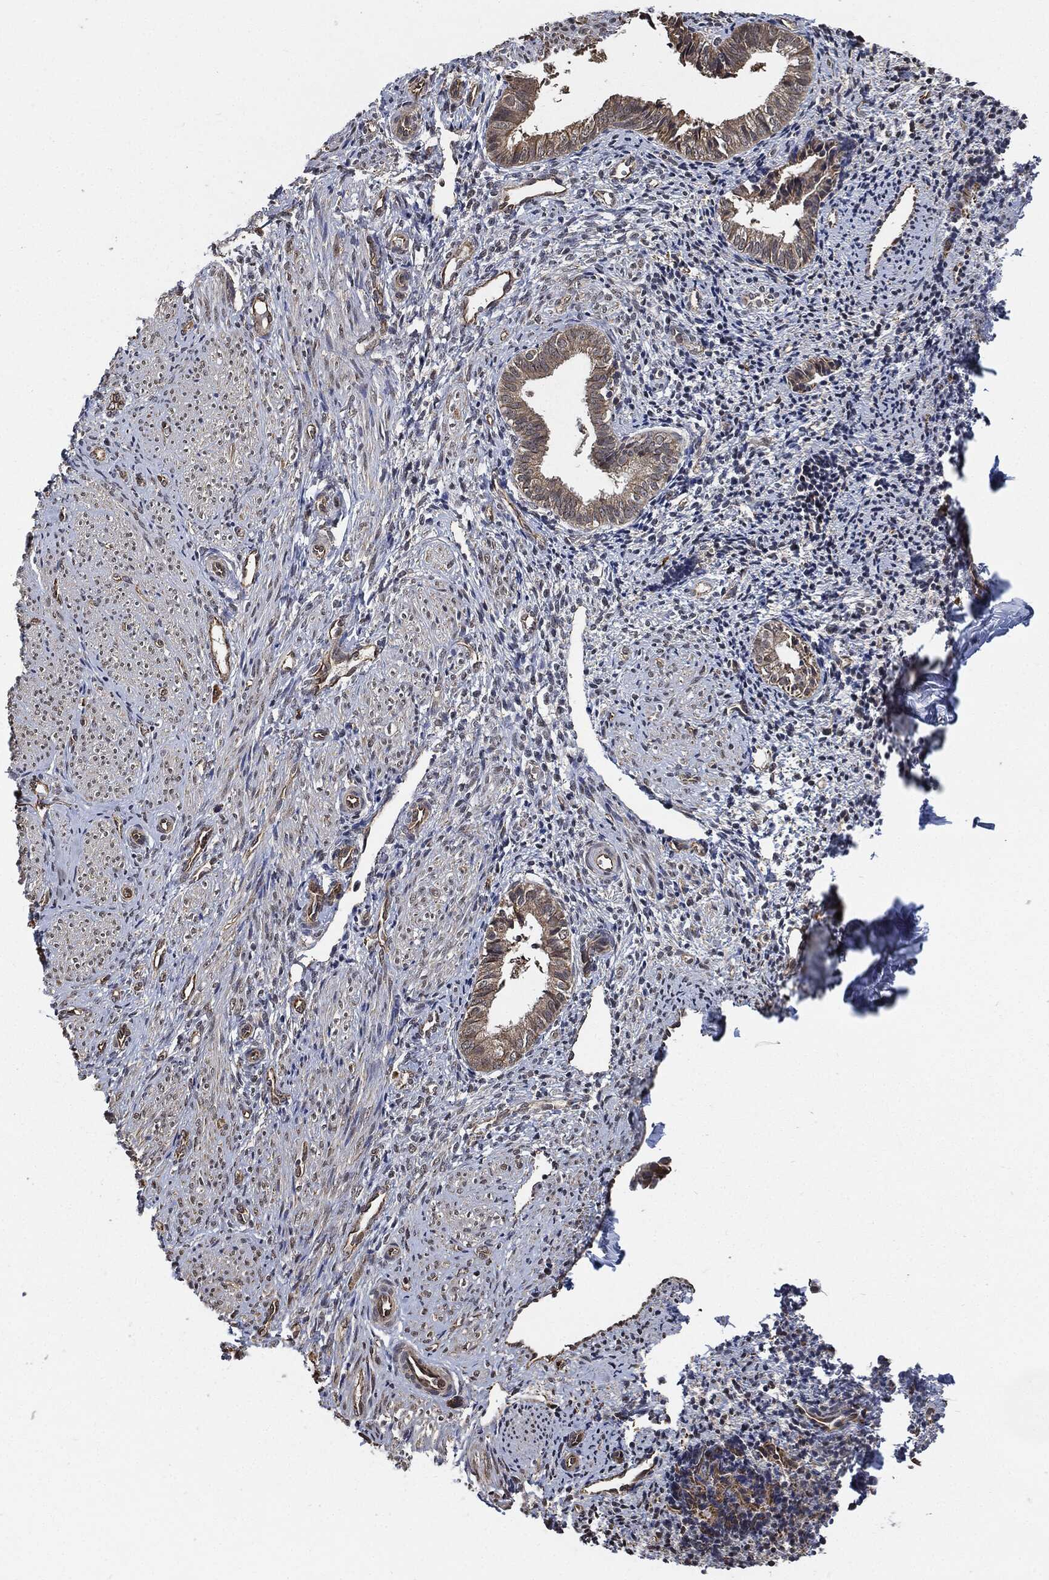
{"staining": {"intensity": "negative", "quantity": "none", "location": "none"}, "tissue": "endometrium", "cell_type": "Cells in endometrial stroma", "image_type": "normal", "snomed": [{"axis": "morphology", "description": "Normal tissue, NOS"}, {"axis": "topography", "description": "Endometrium"}], "caption": "The micrograph demonstrates no staining of cells in endometrial stroma in benign endometrium.", "gene": "S100A9", "patient": {"sex": "female", "age": 47}}